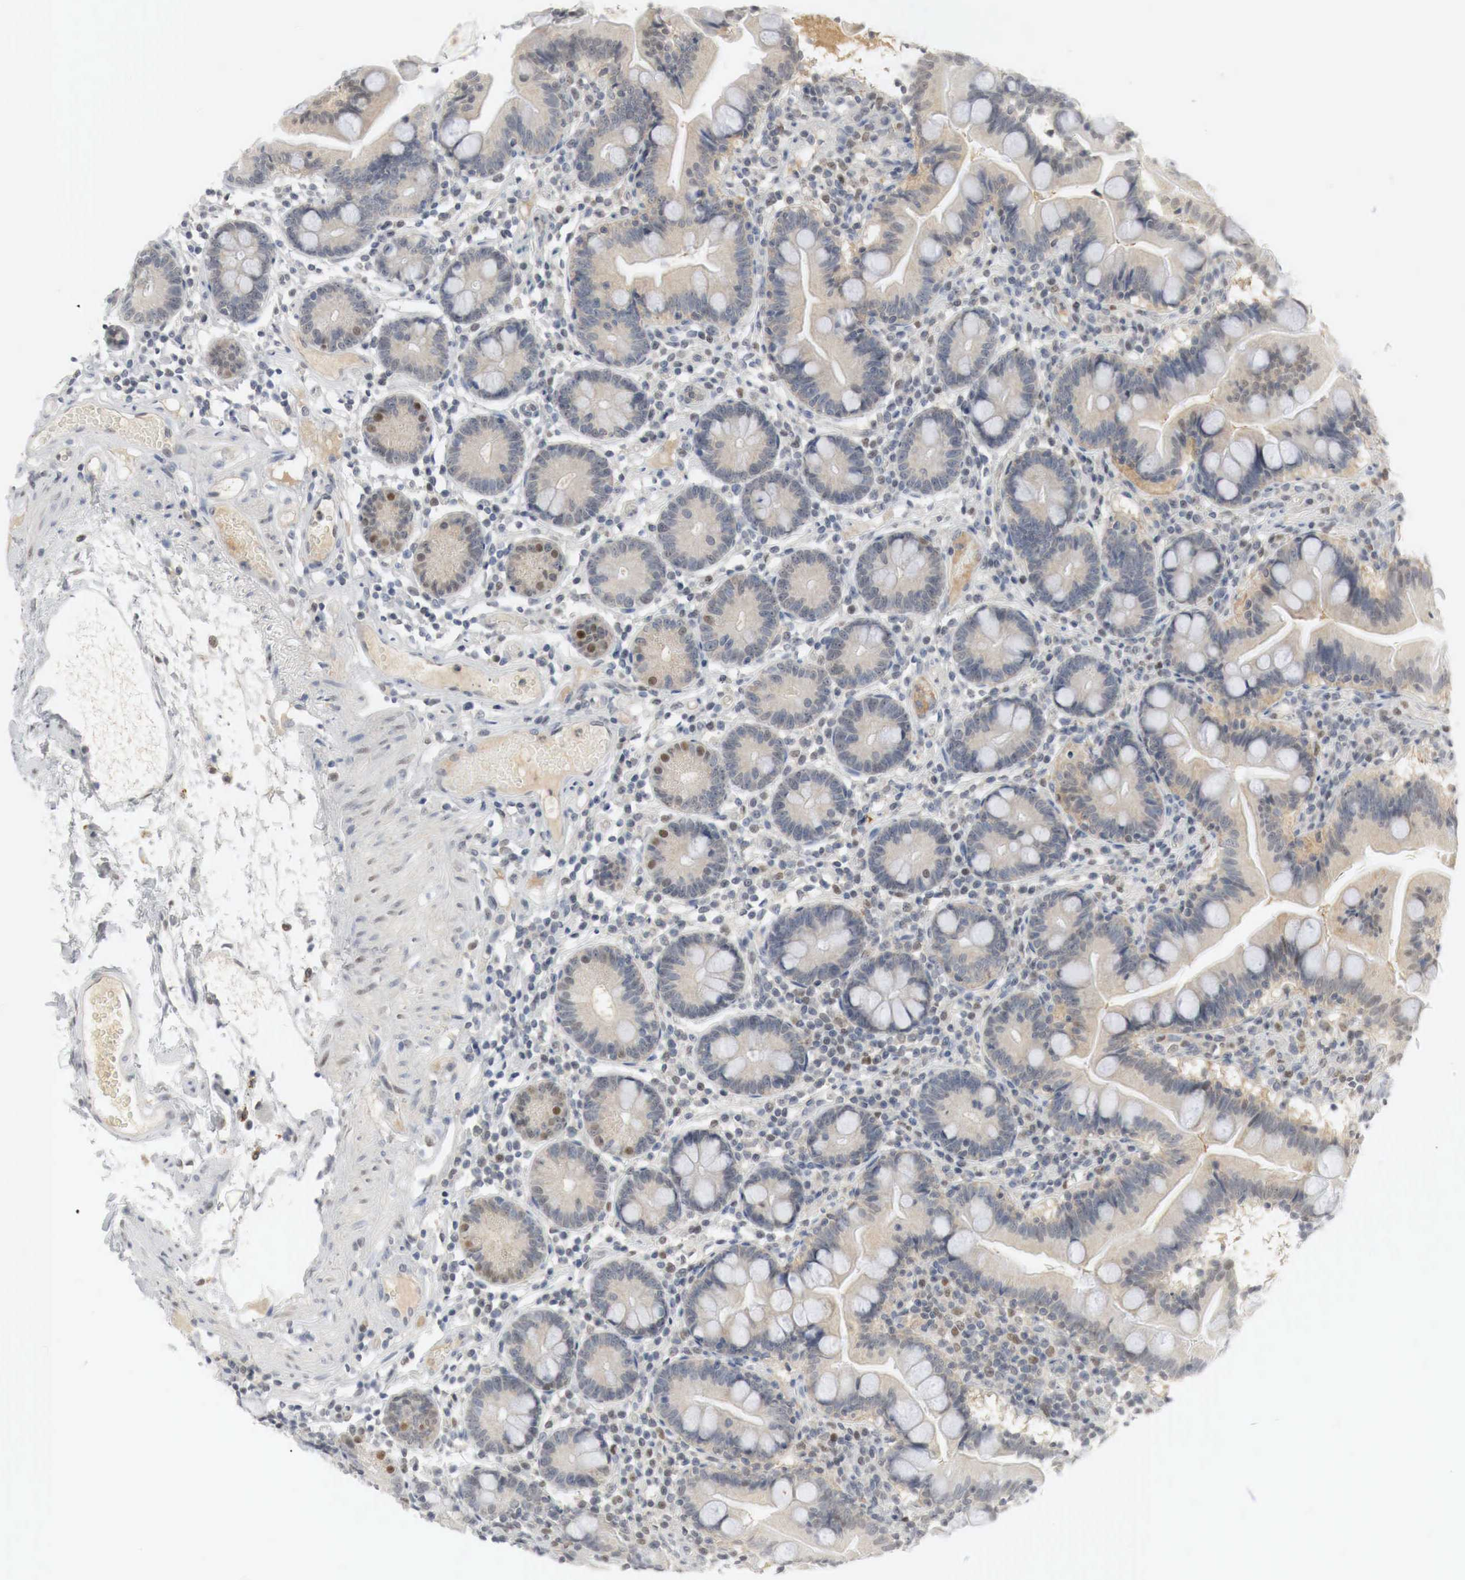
{"staining": {"intensity": "moderate", "quantity": "<25%", "location": "cytoplasmic/membranous,nuclear"}, "tissue": "small intestine", "cell_type": "Glandular cells", "image_type": "normal", "snomed": [{"axis": "morphology", "description": "Normal tissue, NOS"}, {"axis": "topography", "description": "Small intestine"}], "caption": "An image of human small intestine stained for a protein shows moderate cytoplasmic/membranous,nuclear brown staining in glandular cells. Nuclei are stained in blue.", "gene": "MYC", "patient": {"sex": "female", "age": 69}}